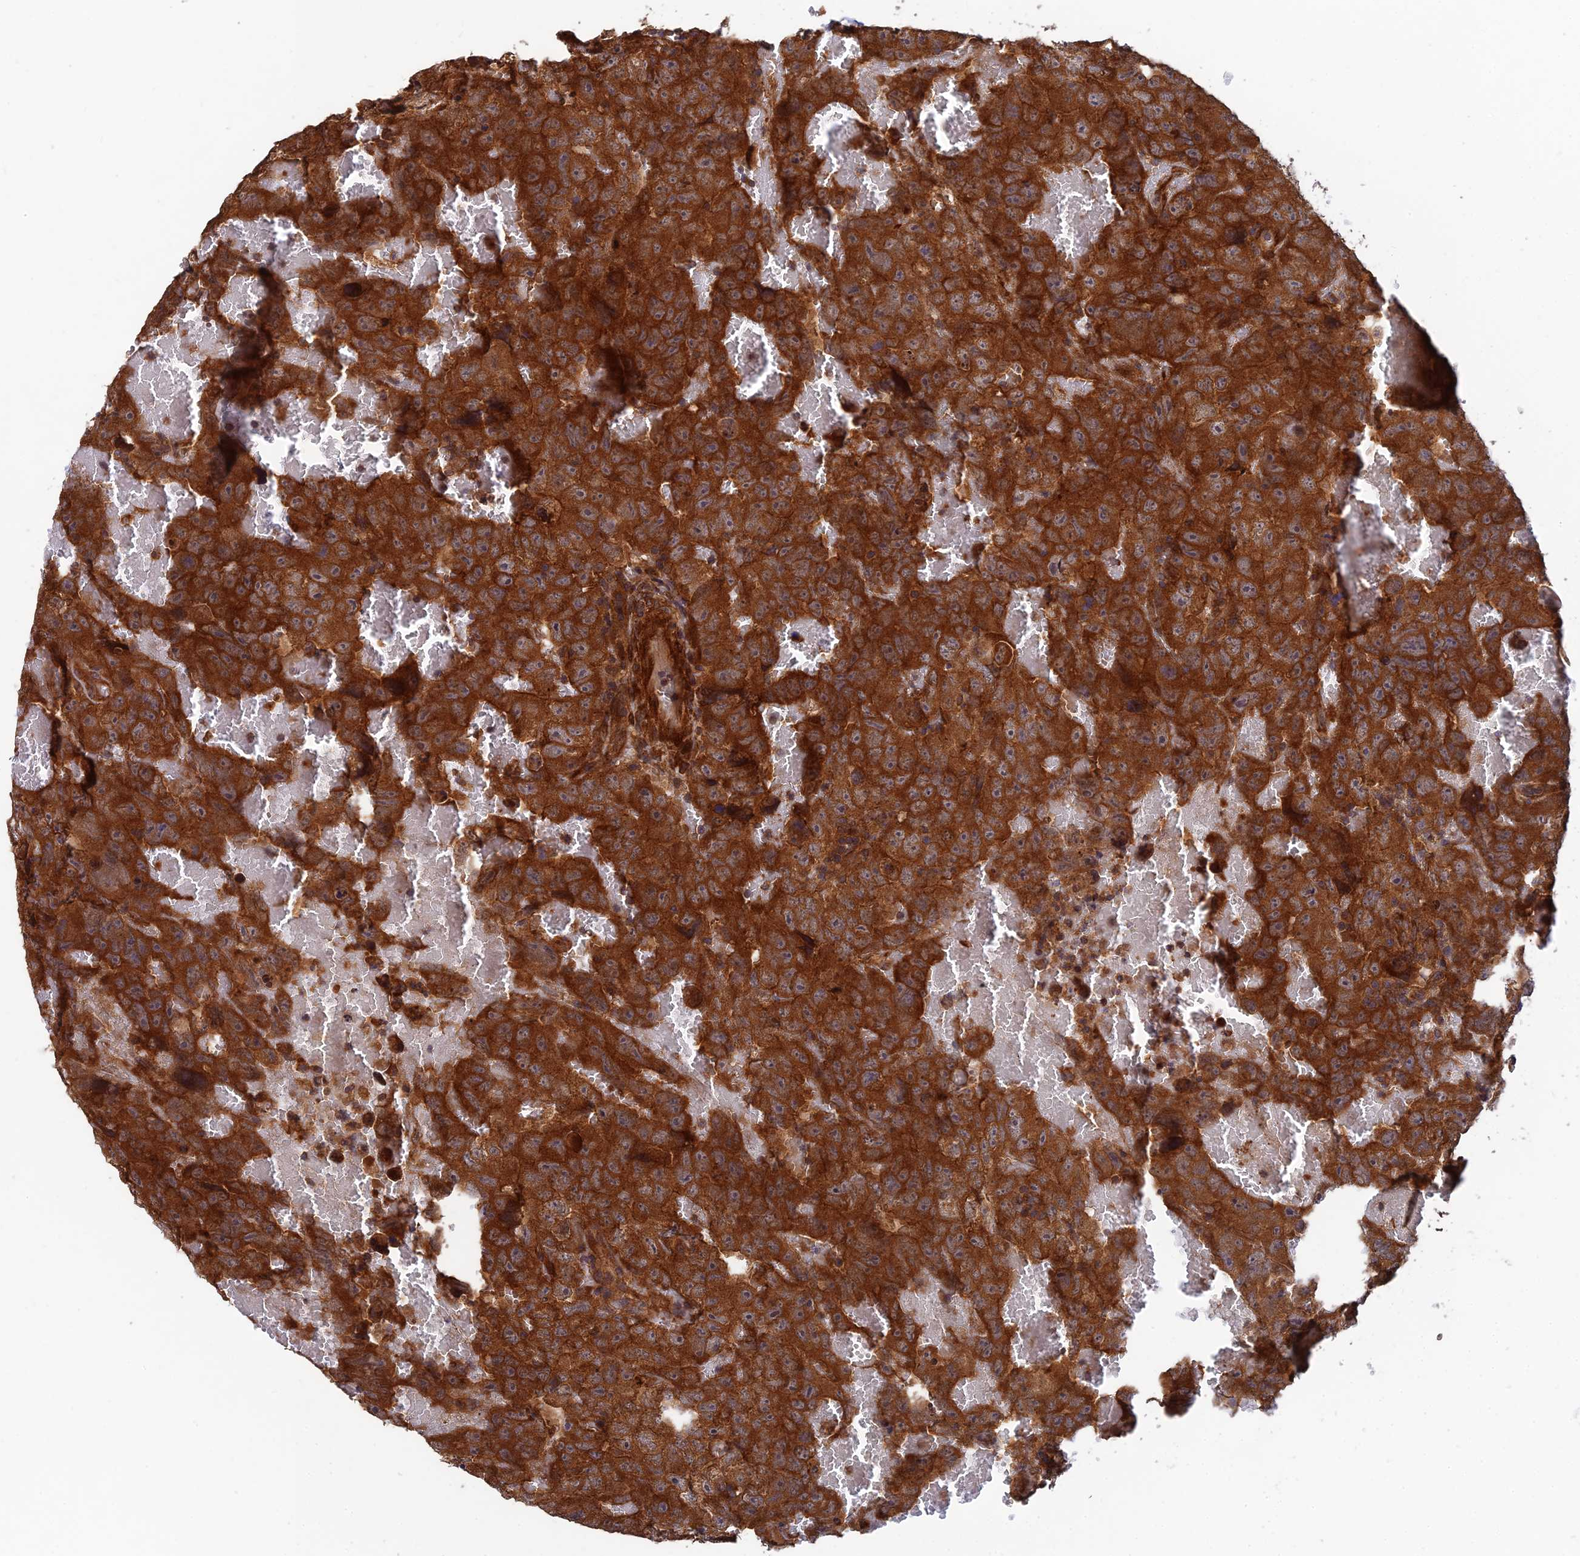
{"staining": {"intensity": "strong", "quantity": ">75%", "location": "cytoplasmic/membranous"}, "tissue": "testis cancer", "cell_type": "Tumor cells", "image_type": "cancer", "snomed": [{"axis": "morphology", "description": "Carcinoma, Embryonal, NOS"}, {"axis": "topography", "description": "Testis"}], "caption": "This image displays IHC staining of human testis embryonal carcinoma, with high strong cytoplasmic/membranous staining in about >75% of tumor cells.", "gene": "RELCH", "patient": {"sex": "male", "age": 45}}